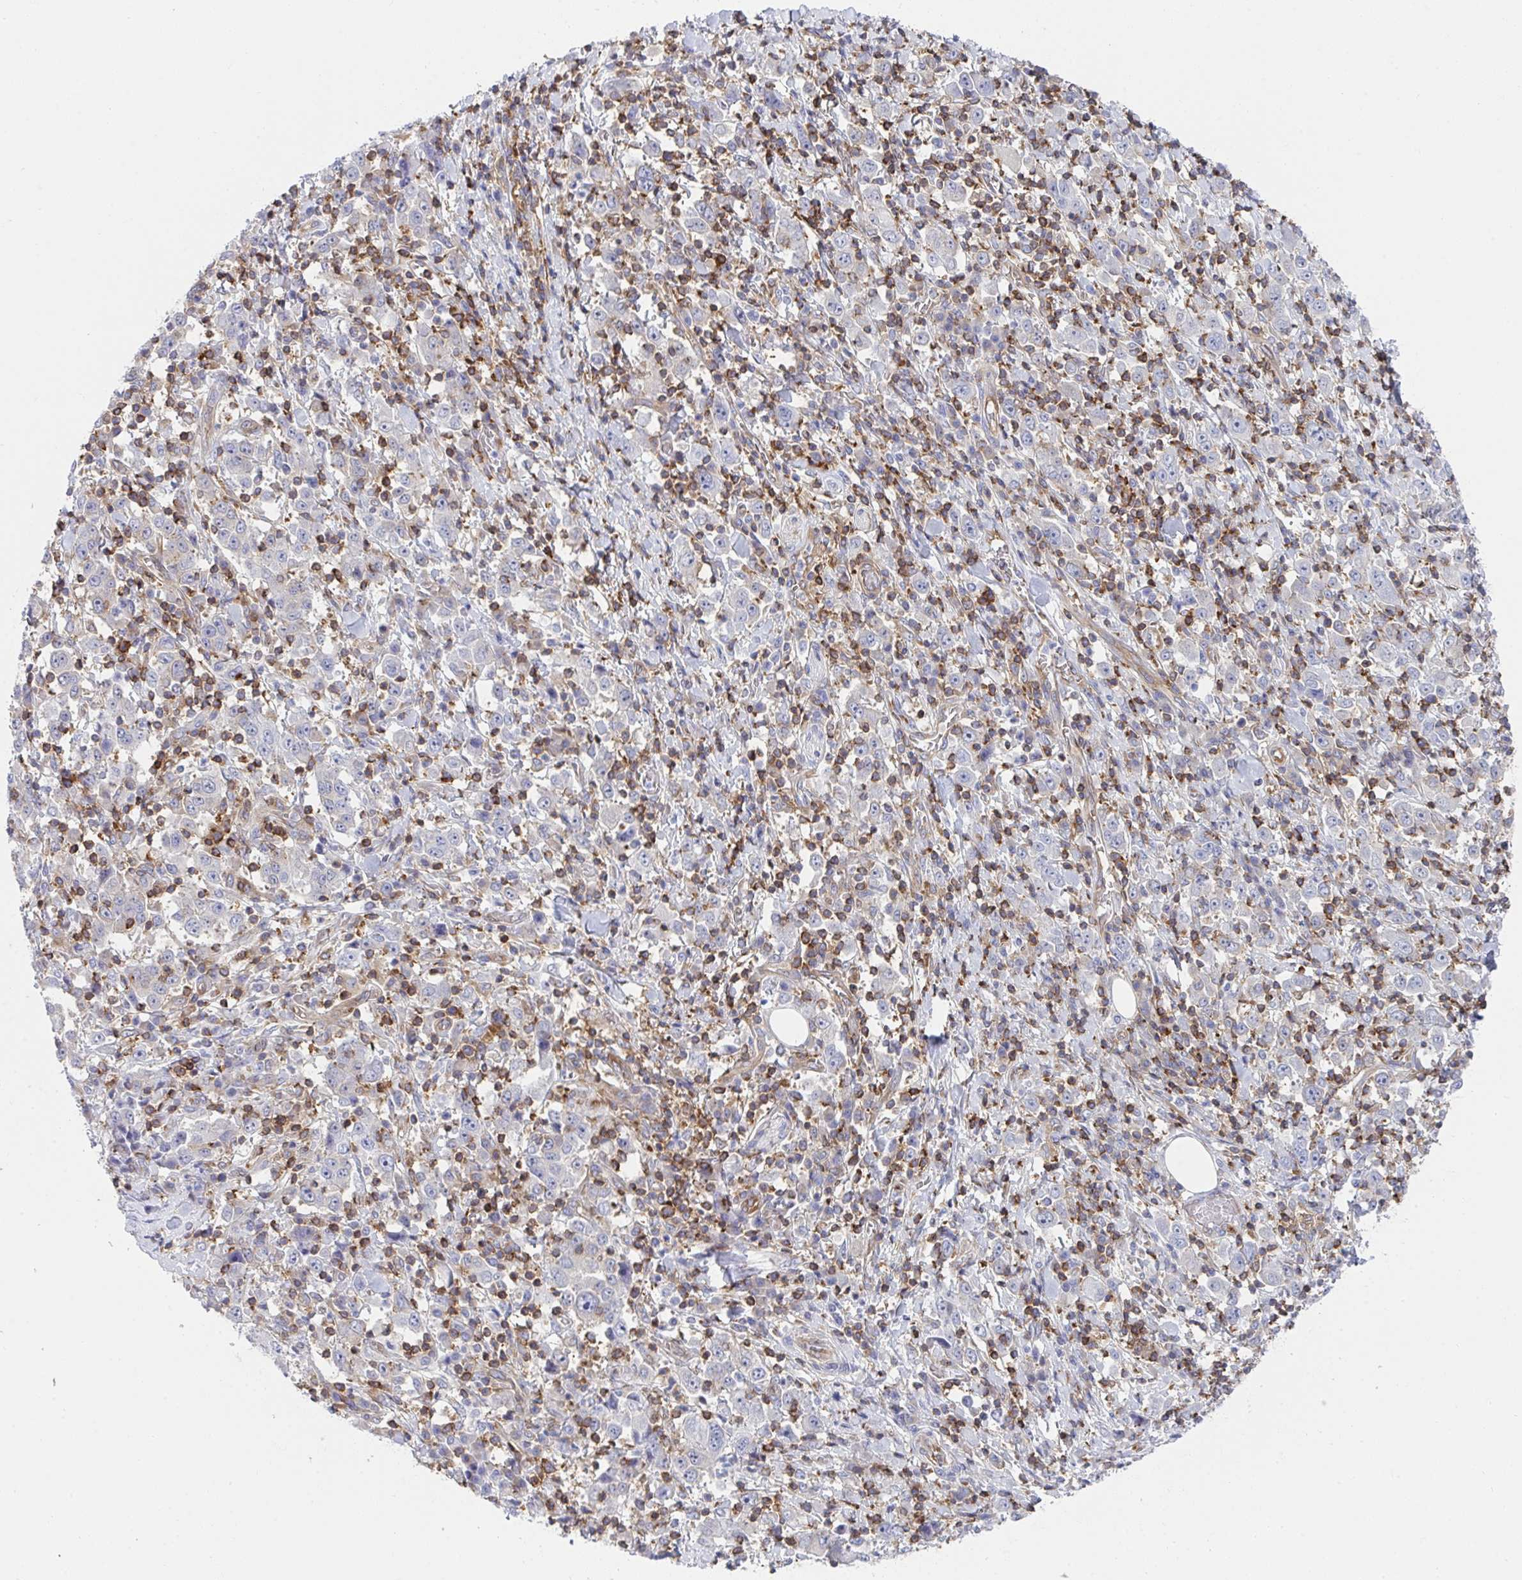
{"staining": {"intensity": "negative", "quantity": "none", "location": "none"}, "tissue": "stomach cancer", "cell_type": "Tumor cells", "image_type": "cancer", "snomed": [{"axis": "morphology", "description": "Normal tissue, NOS"}, {"axis": "morphology", "description": "Adenocarcinoma, NOS"}, {"axis": "topography", "description": "Stomach, upper"}, {"axis": "topography", "description": "Stomach"}], "caption": "Adenocarcinoma (stomach) stained for a protein using immunohistochemistry (IHC) demonstrates no positivity tumor cells.", "gene": "WNK1", "patient": {"sex": "male", "age": 59}}